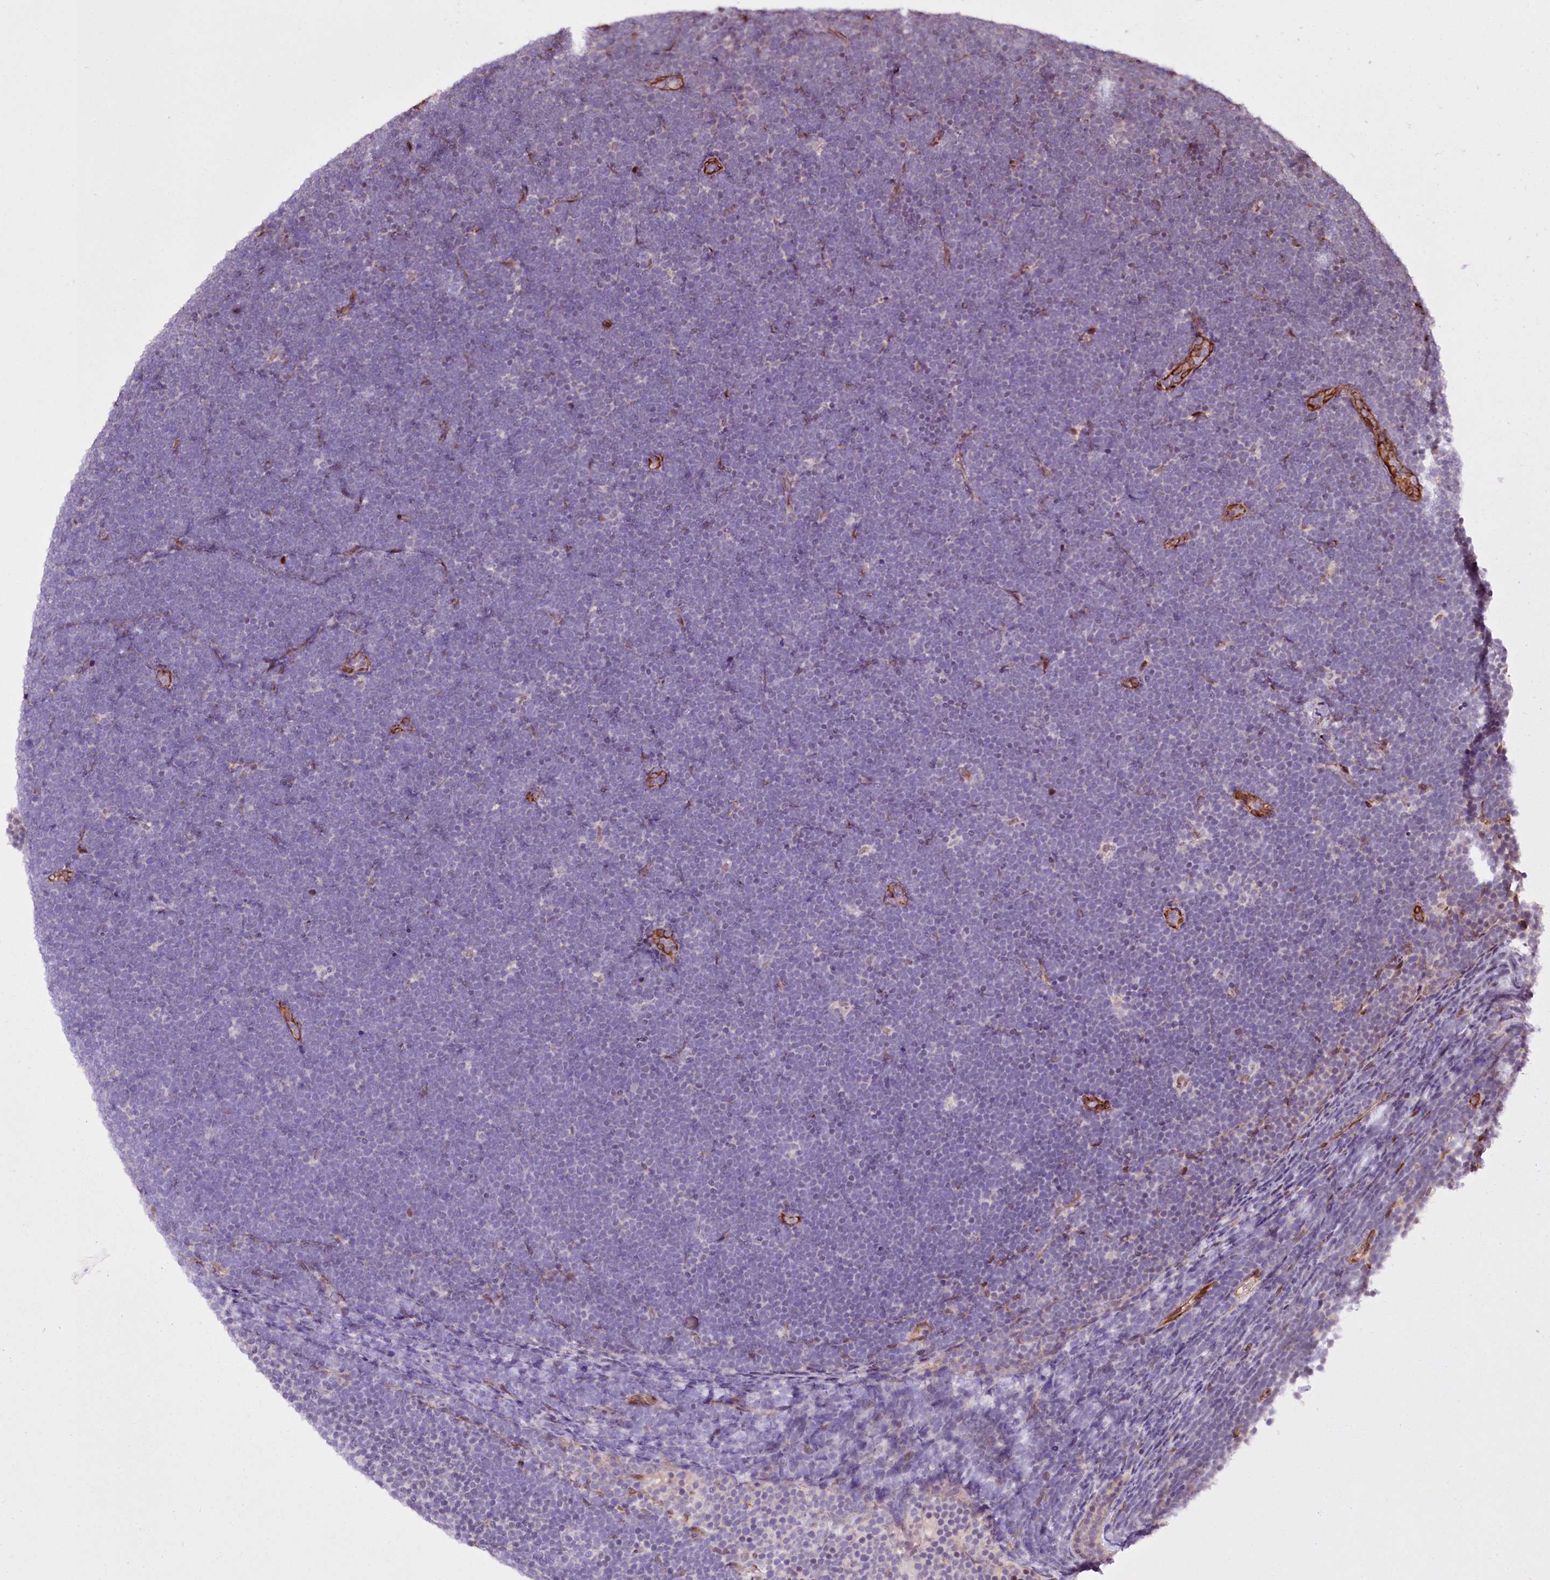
{"staining": {"intensity": "negative", "quantity": "none", "location": "none"}, "tissue": "lymphoma", "cell_type": "Tumor cells", "image_type": "cancer", "snomed": [{"axis": "morphology", "description": "Malignant lymphoma, non-Hodgkin's type, High grade"}, {"axis": "topography", "description": "Lymph node"}], "caption": "Immunohistochemical staining of high-grade malignant lymphoma, non-Hodgkin's type shows no significant positivity in tumor cells.", "gene": "CUTC", "patient": {"sex": "male", "age": 13}}